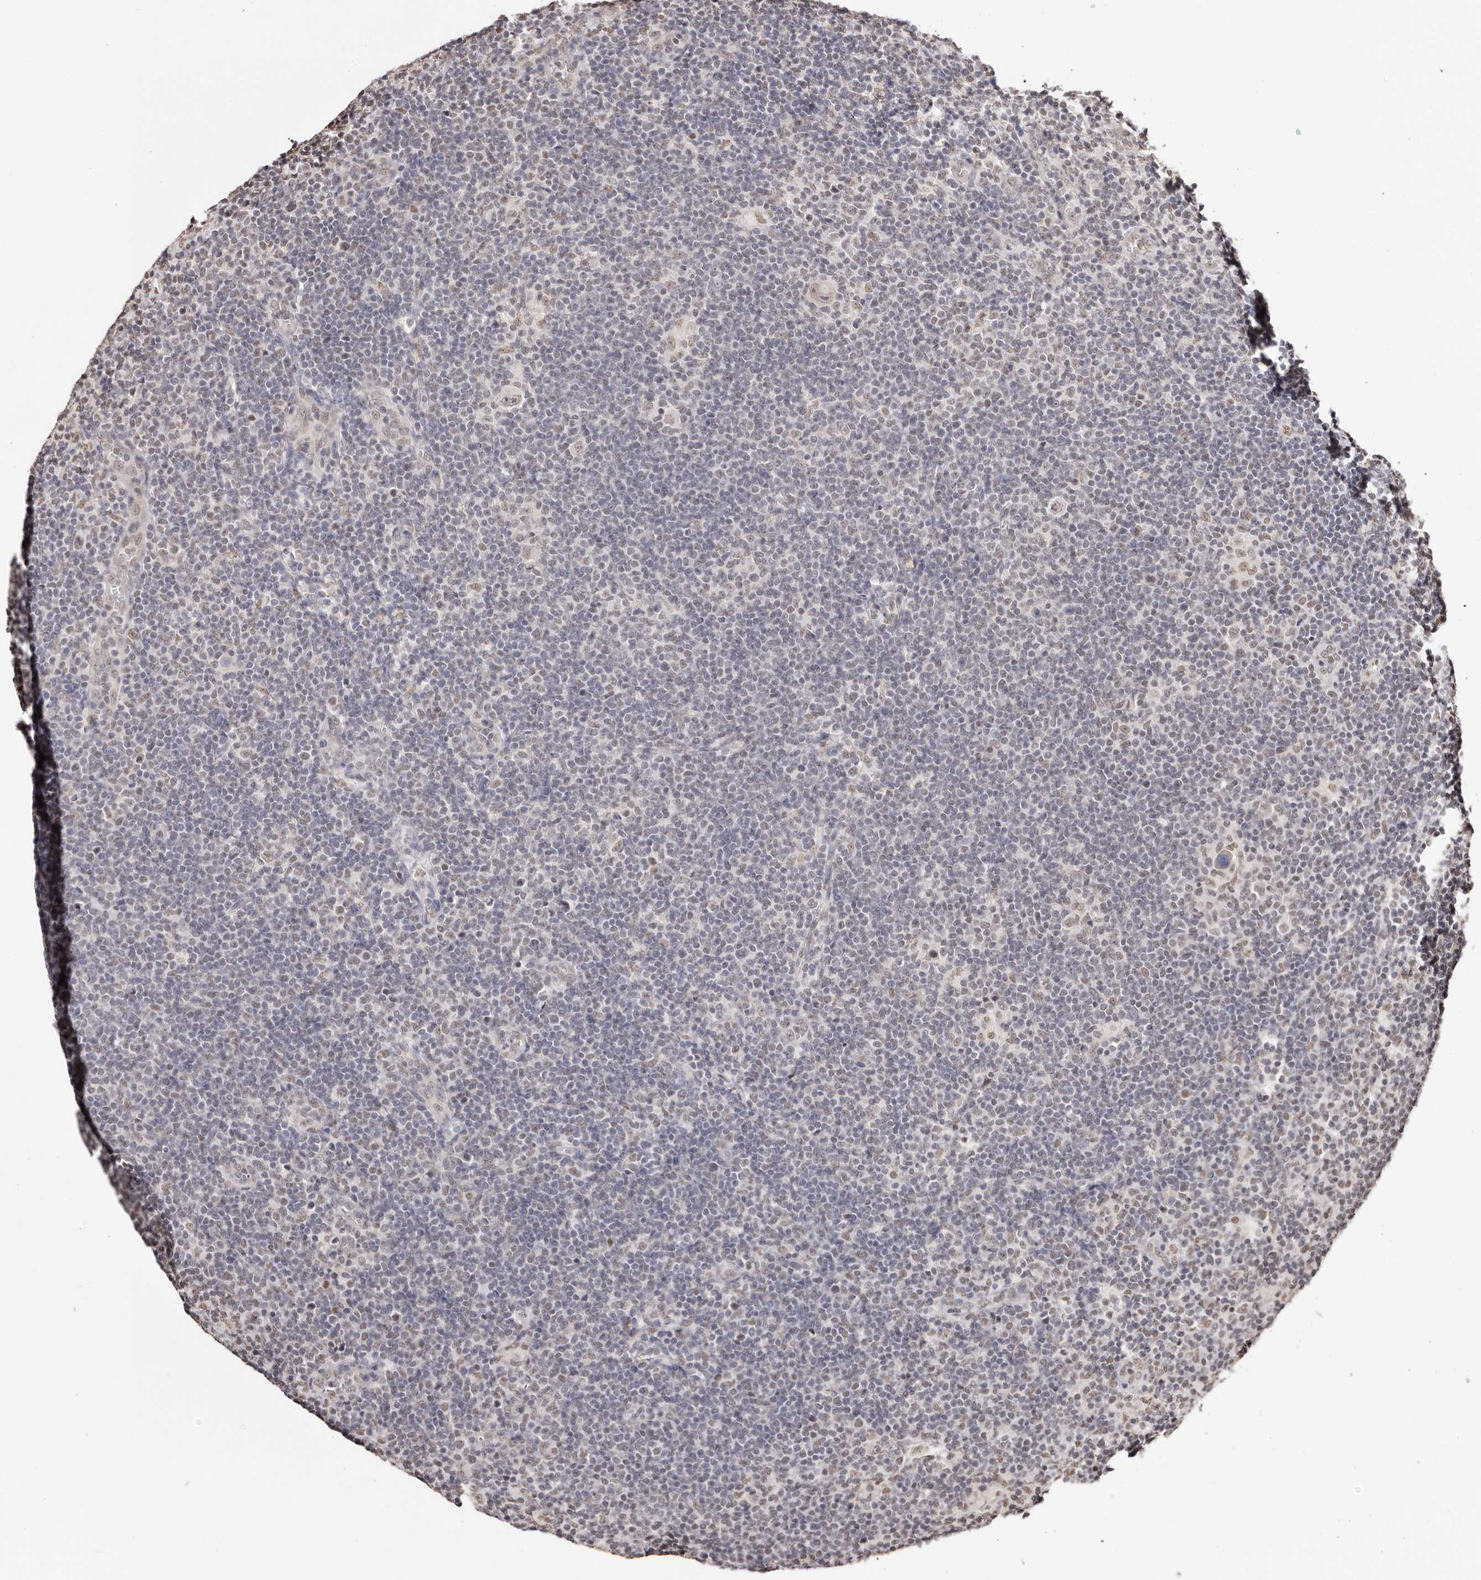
{"staining": {"intensity": "weak", "quantity": ">75%", "location": "nuclear"}, "tissue": "lymphoma", "cell_type": "Tumor cells", "image_type": "cancer", "snomed": [{"axis": "morphology", "description": "Hodgkin's disease, NOS"}, {"axis": "topography", "description": "Lymph node"}], "caption": "About >75% of tumor cells in human lymphoma exhibit weak nuclear protein positivity as visualized by brown immunohistochemical staining.", "gene": "BICRAL", "patient": {"sex": "female", "age": 57}}